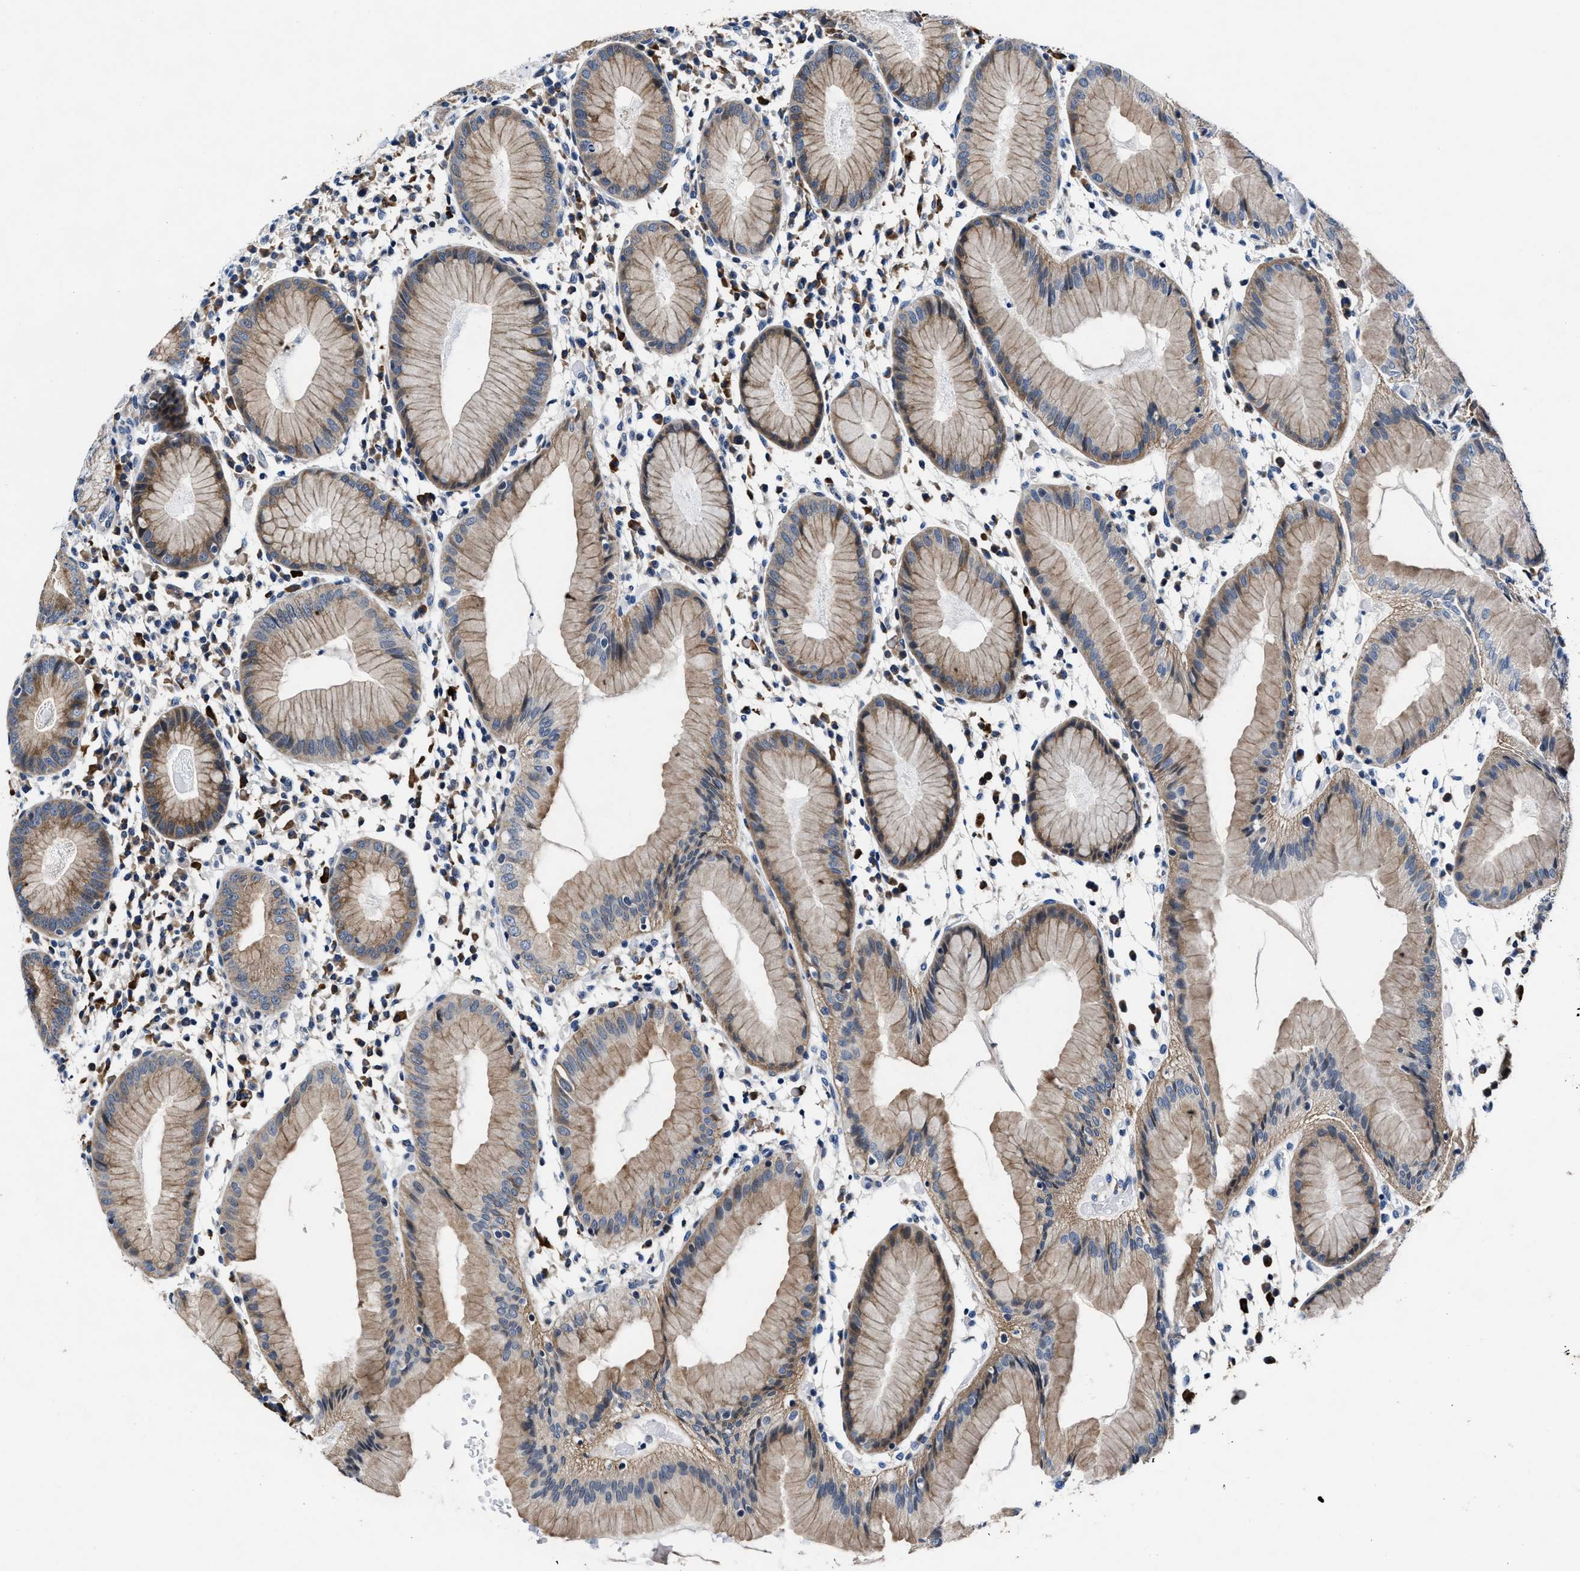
{"staining": {"intensity": "moderate", "quantity": ">75%", "location": "cytoplasmic/membranous"}, "tissue": "stomach", "cell_type": "Glandular cells", "image_type": "normal", "snomed": [{"axis": "morphology", "description": "Normal tissue, NOS"}, {"axis": "topography", "description": "Stomach"}, {"axis": "topography", "description": "Stomach, lower"}], "caption": "Moderate cytoplasmic/membranous expression is present in approximately >75% of glandular cells in normal stomach. (DAB IHC, brown staining for protein, blue staining for nuclei).", "gene": "TMEM53", "patient": {"sex": "female", "age": 75}}